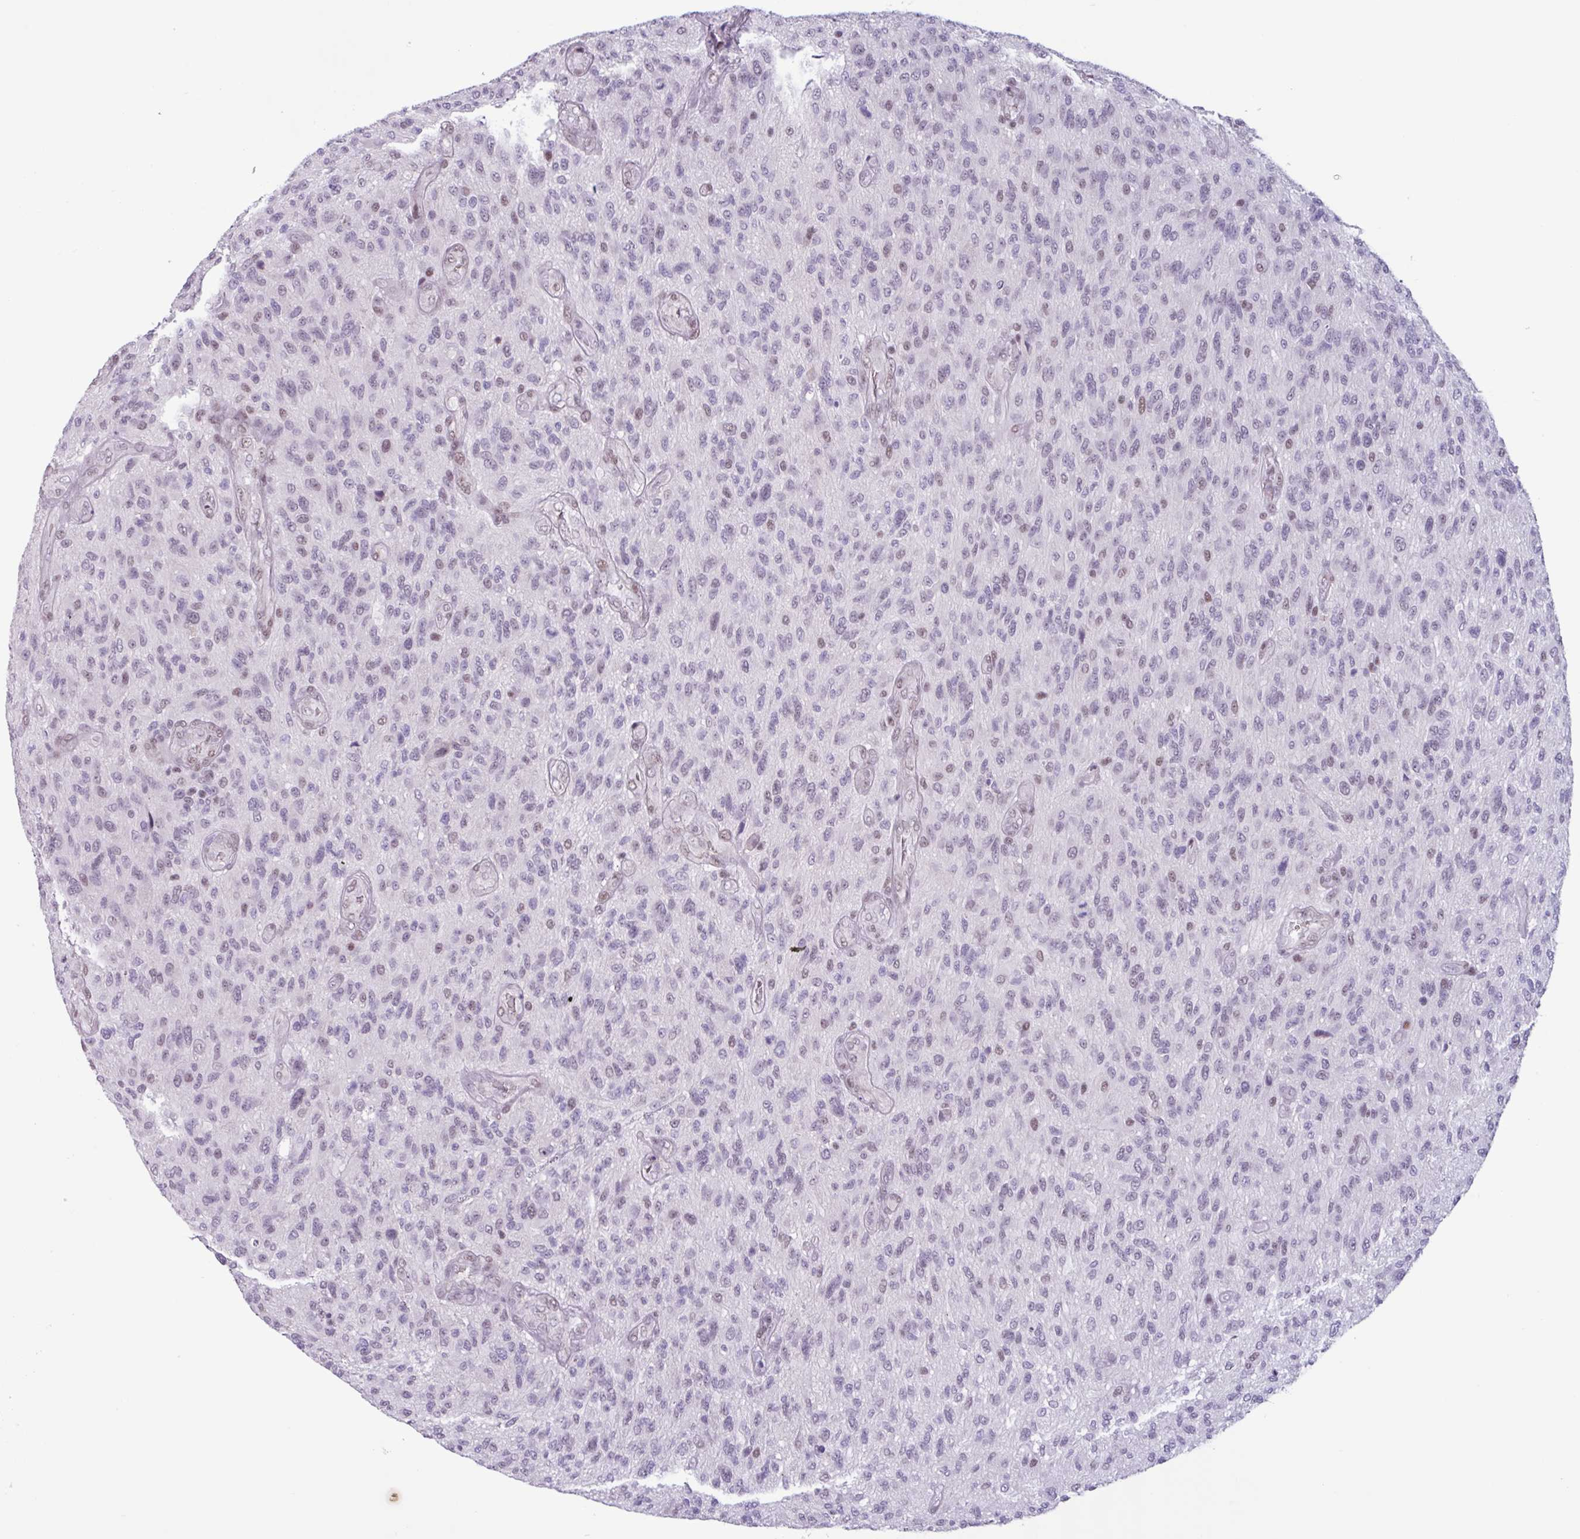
{"staining": {"intensity": "weak", "quantity": "<25%", "location": "nuclear"}, "tissue": "glioma", "cell_type": "Tumor cells", "image_type": "cancer", "snomed": [{"axis": "morphology", "description": "Glioma, malignant, High grade"}, {"axis": "topography", "description": "Brain"}], "caption": "A high-resolution micrograph shows immunohistochemistry staining of malignant glioma (high-grade), which exhibits no significant positivity in tumor cells. (IHC, brightfield microscopy, high magnification).", "gene": "ZNF575", "patient": {"sex": "male", "age": 47}}